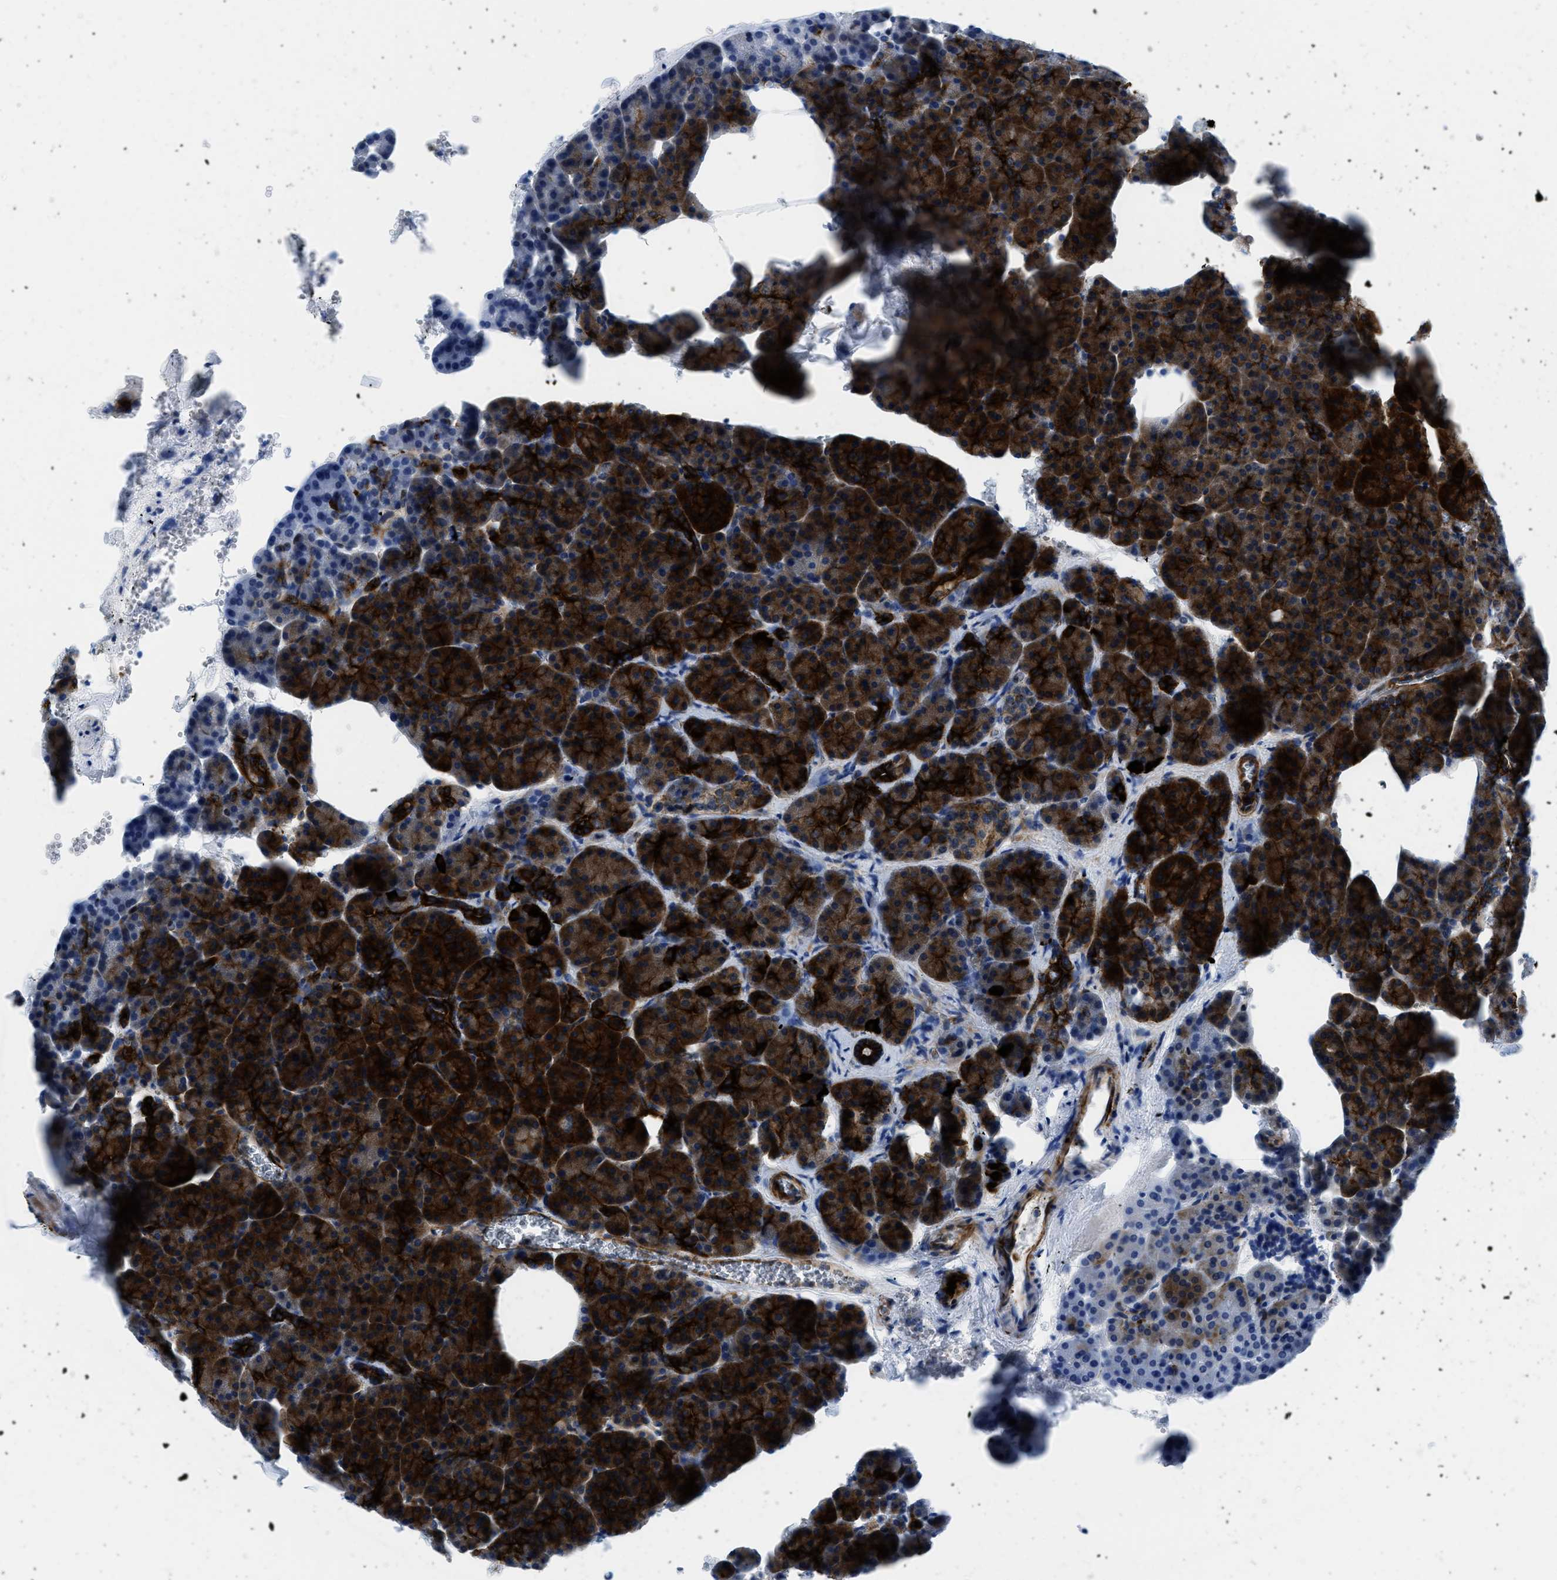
{"staining": {"intensity": "strong", "quantity": ">75%", "location": "cytoplasmic/membranous"}, "tissue": "pancreas", "cell_type": "Exocrine glandular cells", "image_type": "normal", "snomed": [{"axis": "morphology", "description": "Normal tissue, NOS"}, {"axis": "topography", "description": "Pancreas"}], "caption": "This is a micrograph of IHC staining of normal pancreas, which shows strong staining in the cytoplasmic/membranous of exocrine glandular cells.", "gene": "CUTA", "patient": {"sex": "female", "age": 35}}